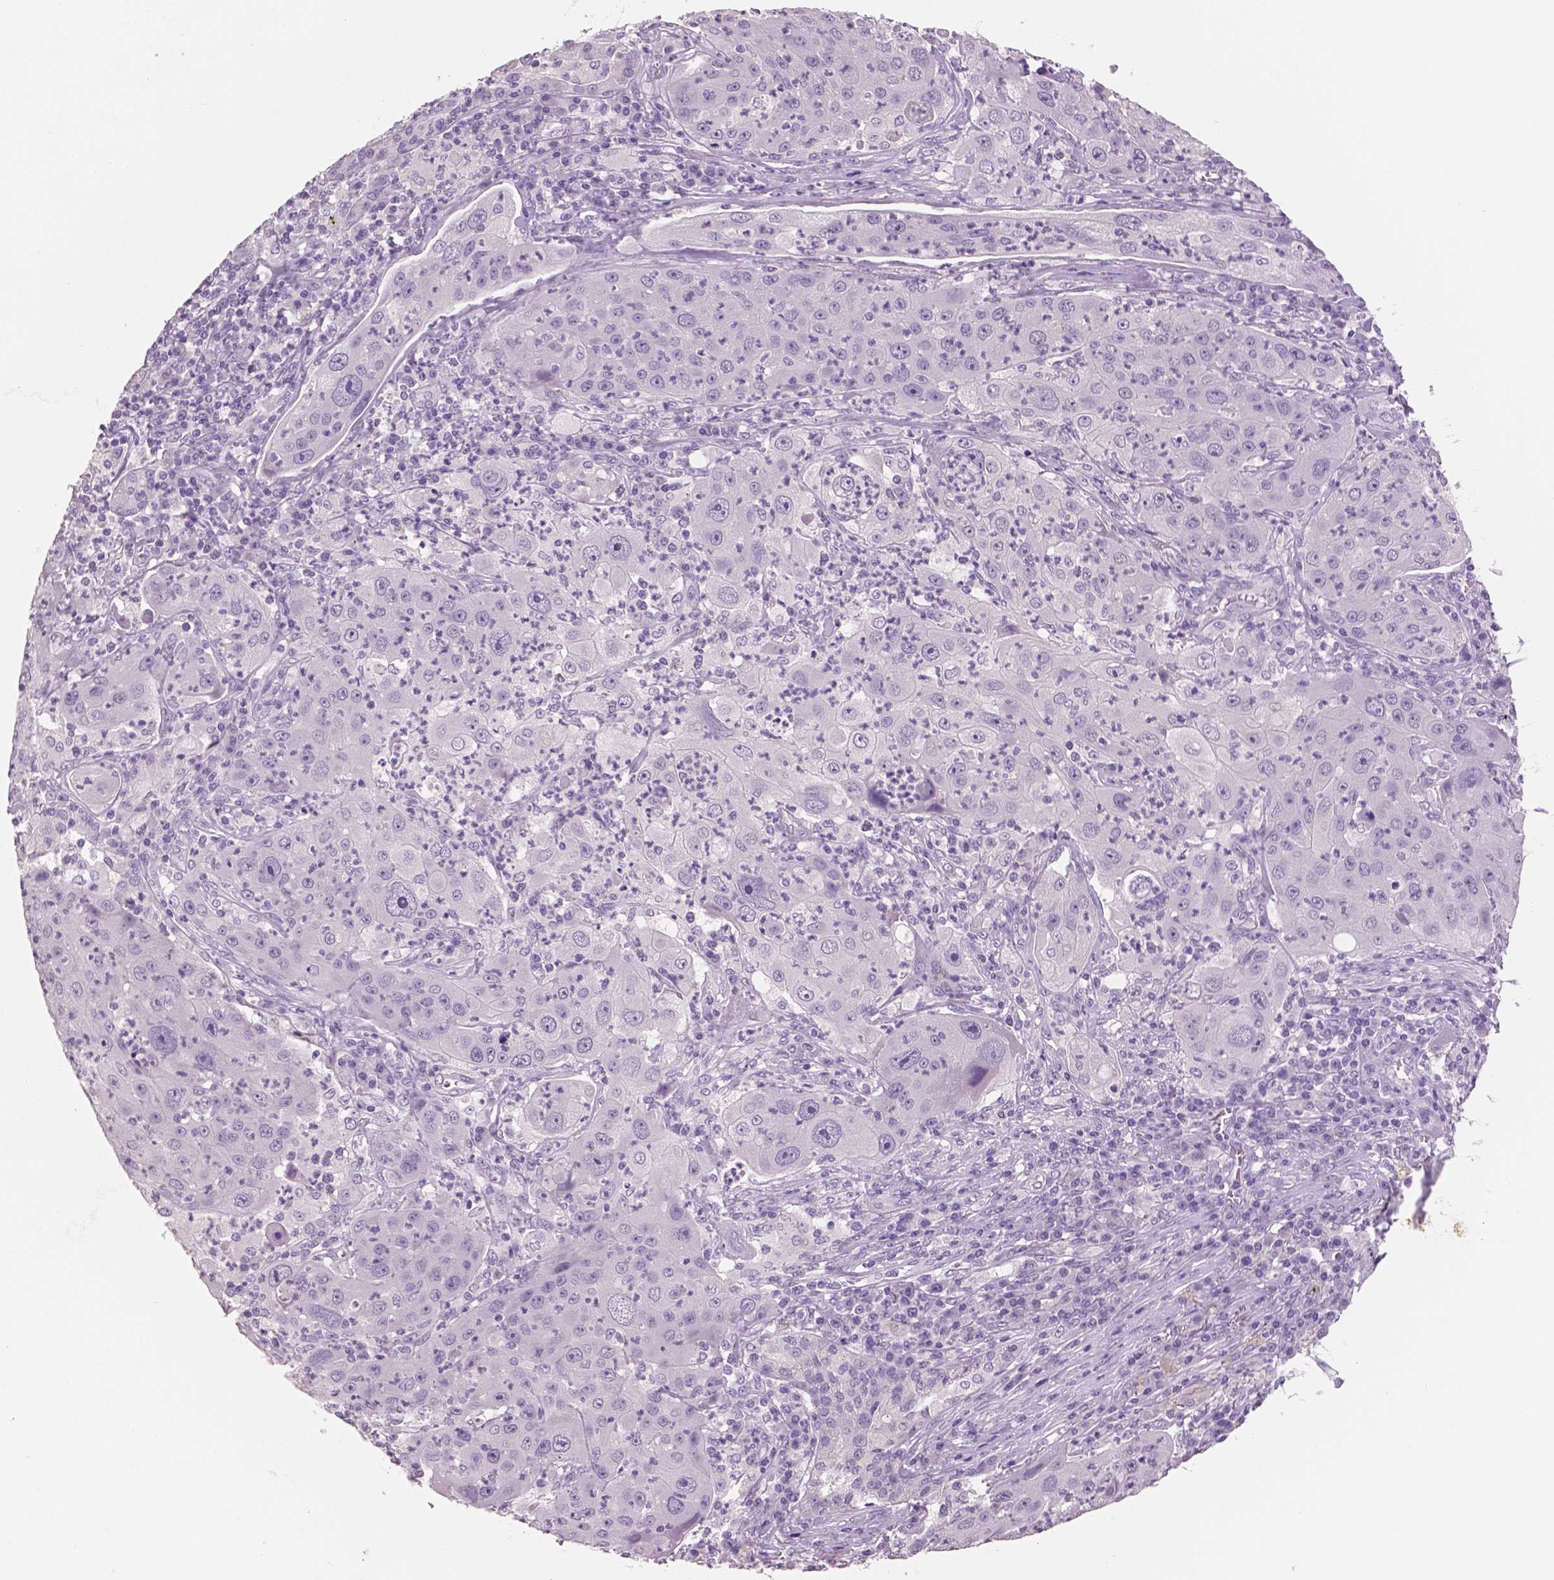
{"staining": {"intensity": "negative", "quantity": "none", "location": "none"}, "tissue": "lung cancer", "cell_type": "Tumor cells", "image_type": "cancer", "snomed": [{"axis": "morphology", "description": "Squamous cell carcinoma, NOS"}, {"axis": "topography", "description": "Lung"}], "caption": "Lung squamous cell carcinoma was stained to show a protein in brown. There is no significant positivity in tumor cells. (DAB (3,3'-diaminobenzidine) immunohistochemistry (IHC) with hematoxylin counter stain).", "gene": "NECAB2", "patient": {"sex": "female", "age": 59}}